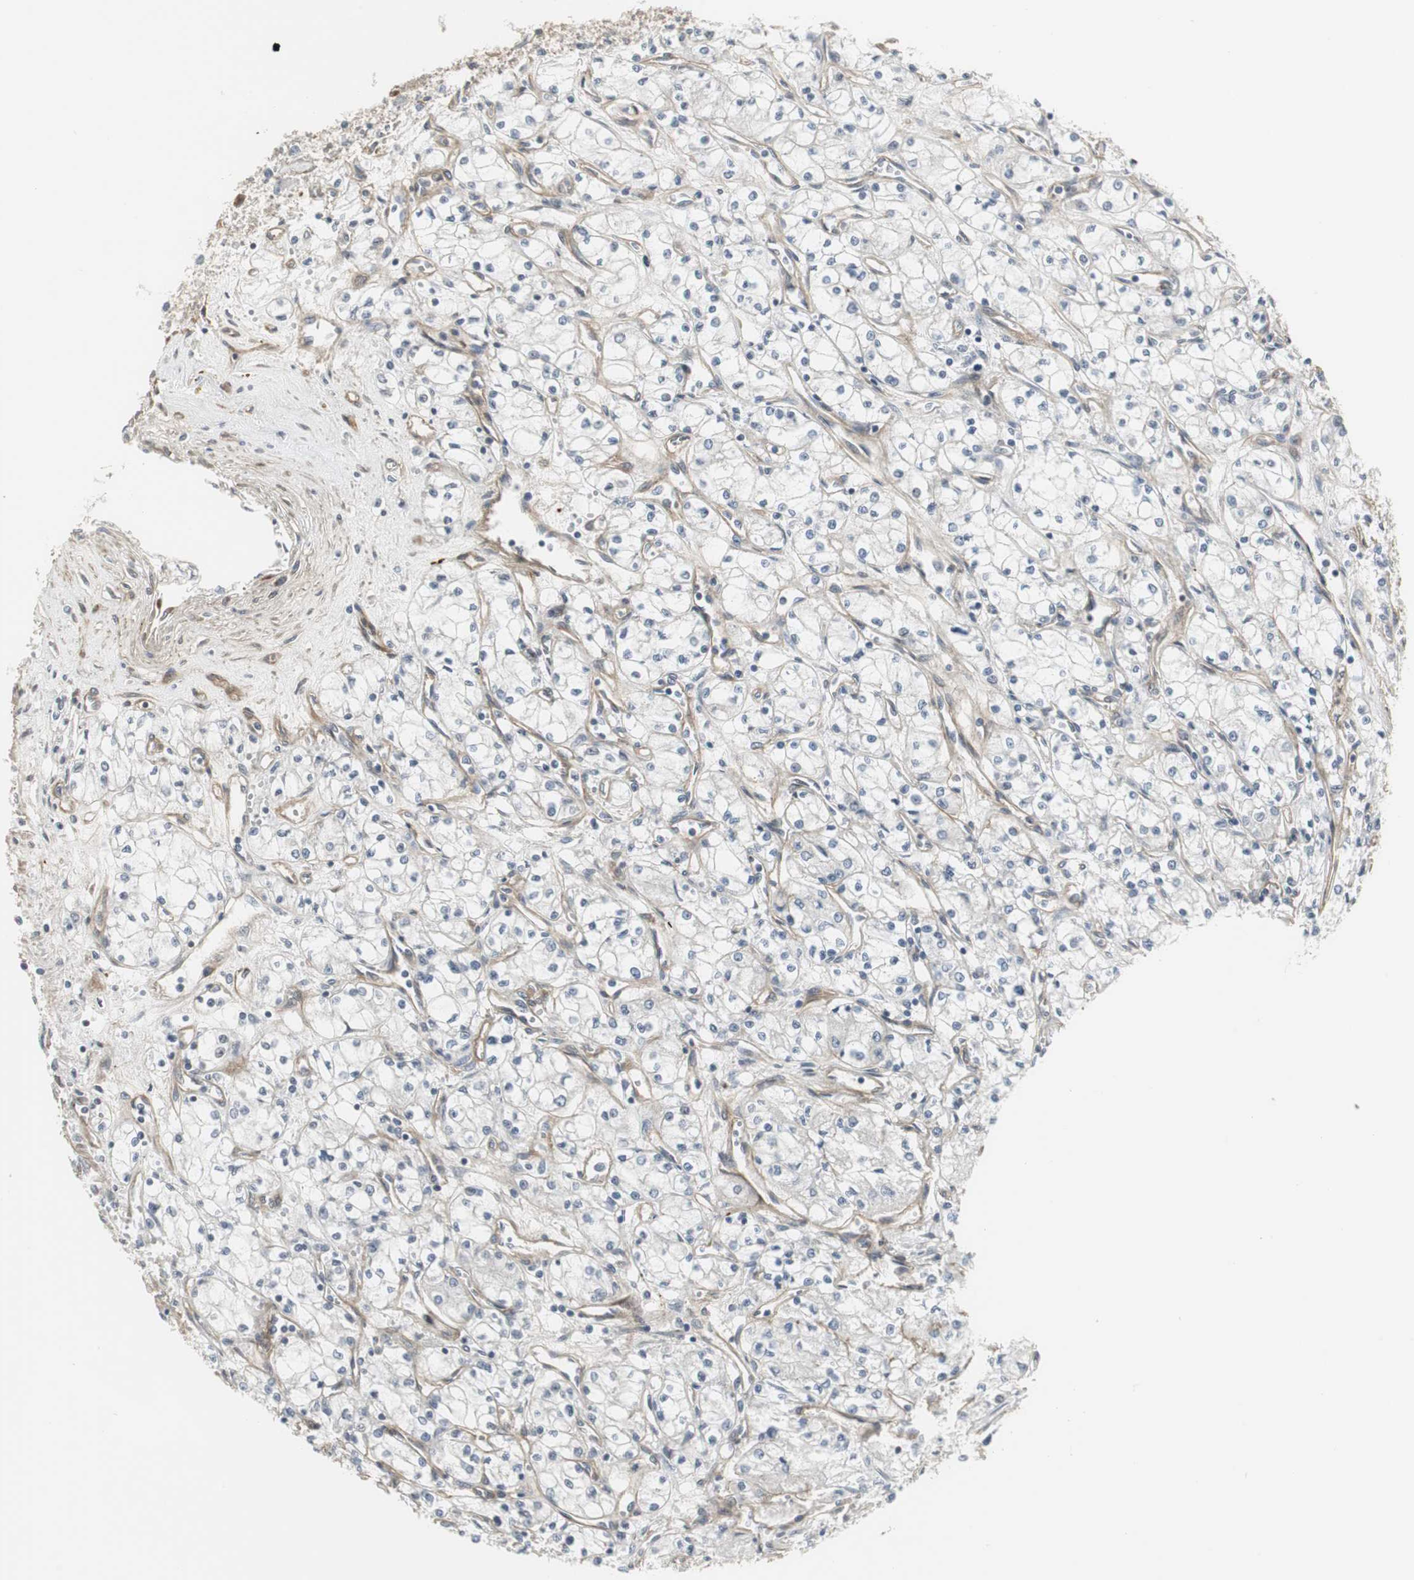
{"staining": {"intensity": "weak", "quantity": "<25%", "location": "cytoplasmic/membranous"}, "tissue": "renal cancer", "cell_type": "Tumor cells", "image_type": "cancer", "snomed": [{"axis": "morphology", "description": "Normal tissue, NOS"}, {"axis": "morphology", "description": "Adenocarcinoma, NOS"}, {"axis": "topography", "description": "Kidney"}], "caption": "This is a histopathology image of IHC staining of renal cancer (adenocarcinoma), which shows no positivity in tumor cells.", "gene": "SCYL3", "patient": {"sex": "male", "age": 59}}